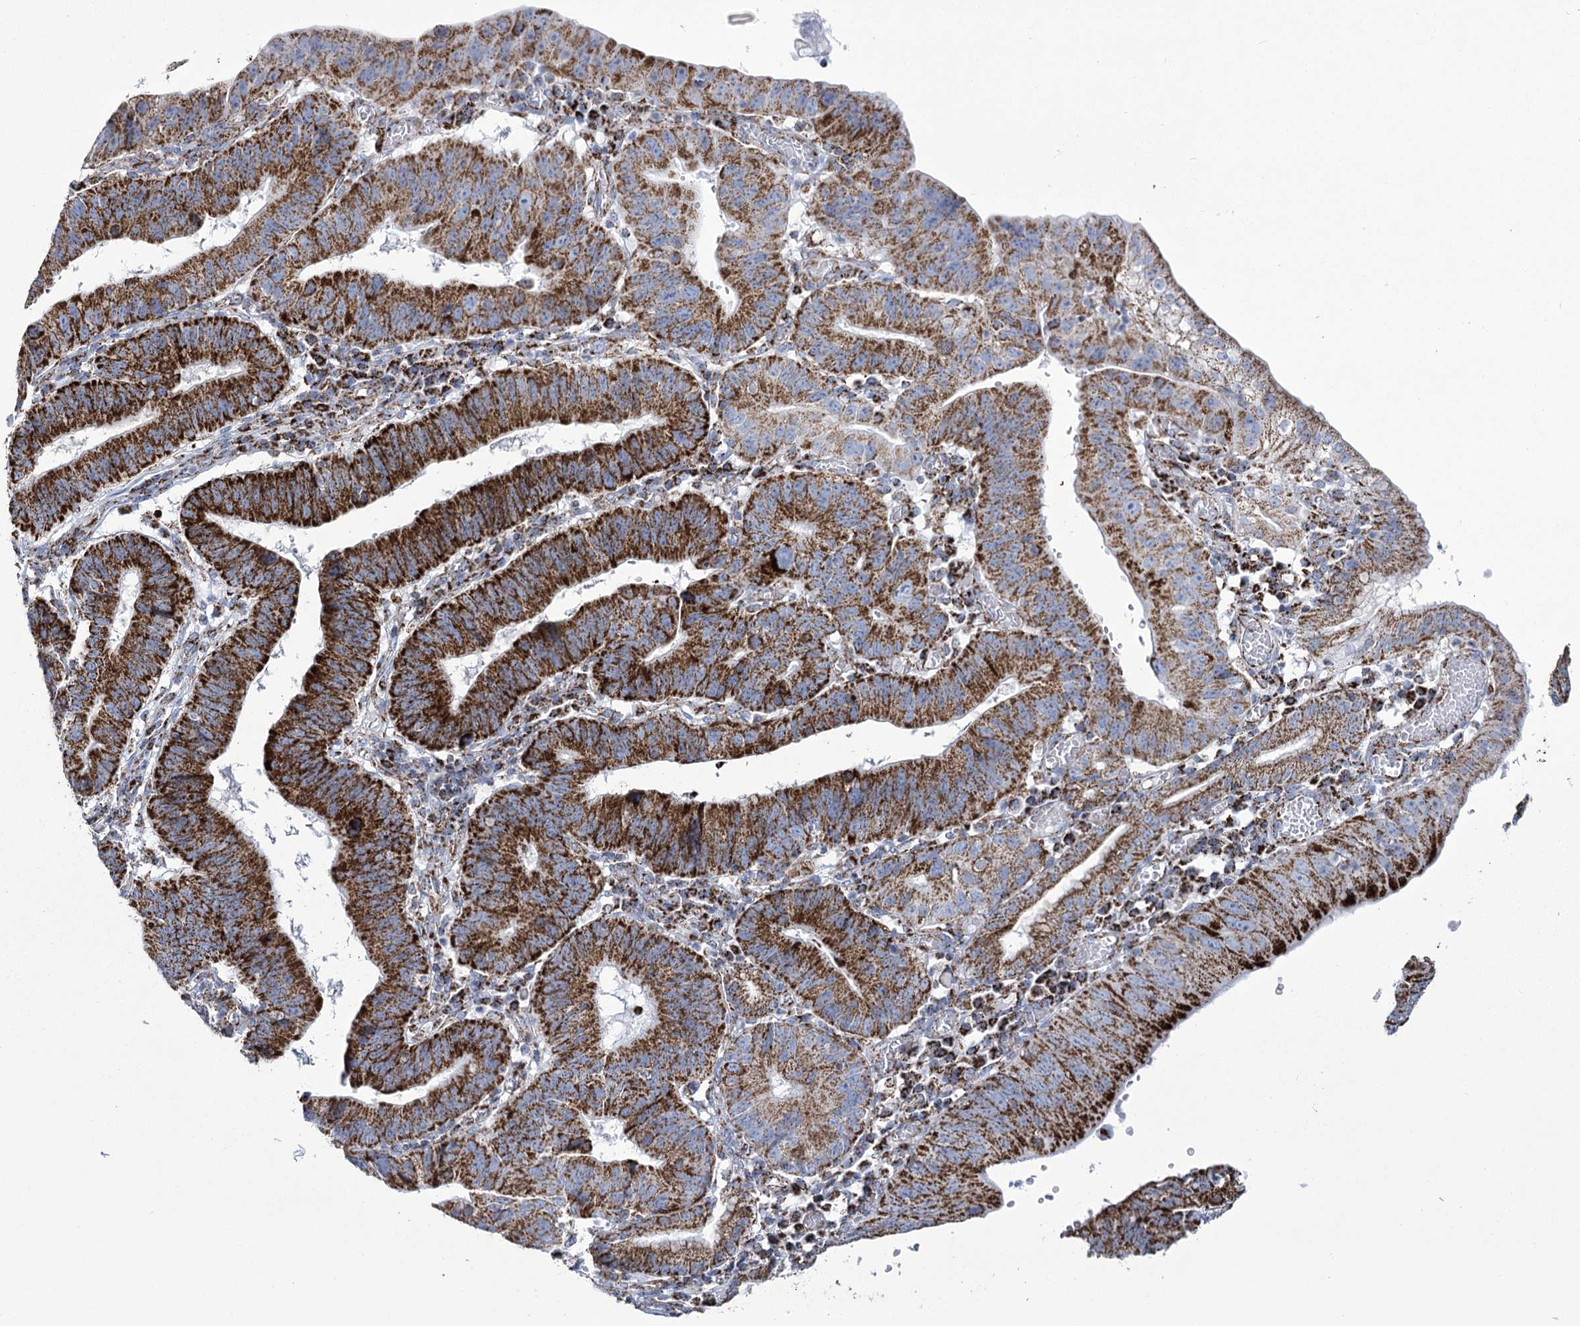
{"staining": {"intensity": "strong", "quantity": ">75%", "location": "cytoplasmic/membranous"}, "tissue": "stomach cancer", "cell_type": "Tumor cells", "image_type": "cancer", "snomed": [{"axis": "morphology", "description": "Adenocarcinoma, NOS"}, {"axis": "topography", "description": "Stomach"}], "caption": "Immunohistochemical staining of human stomach cancer (adenocarcinoma) shows high levels of strong cytoplasmic/membranous protein expression in approximately >75% of tumor cells.", "gene": "PDHB", "patient": {"sex": "male", "age": 59}}